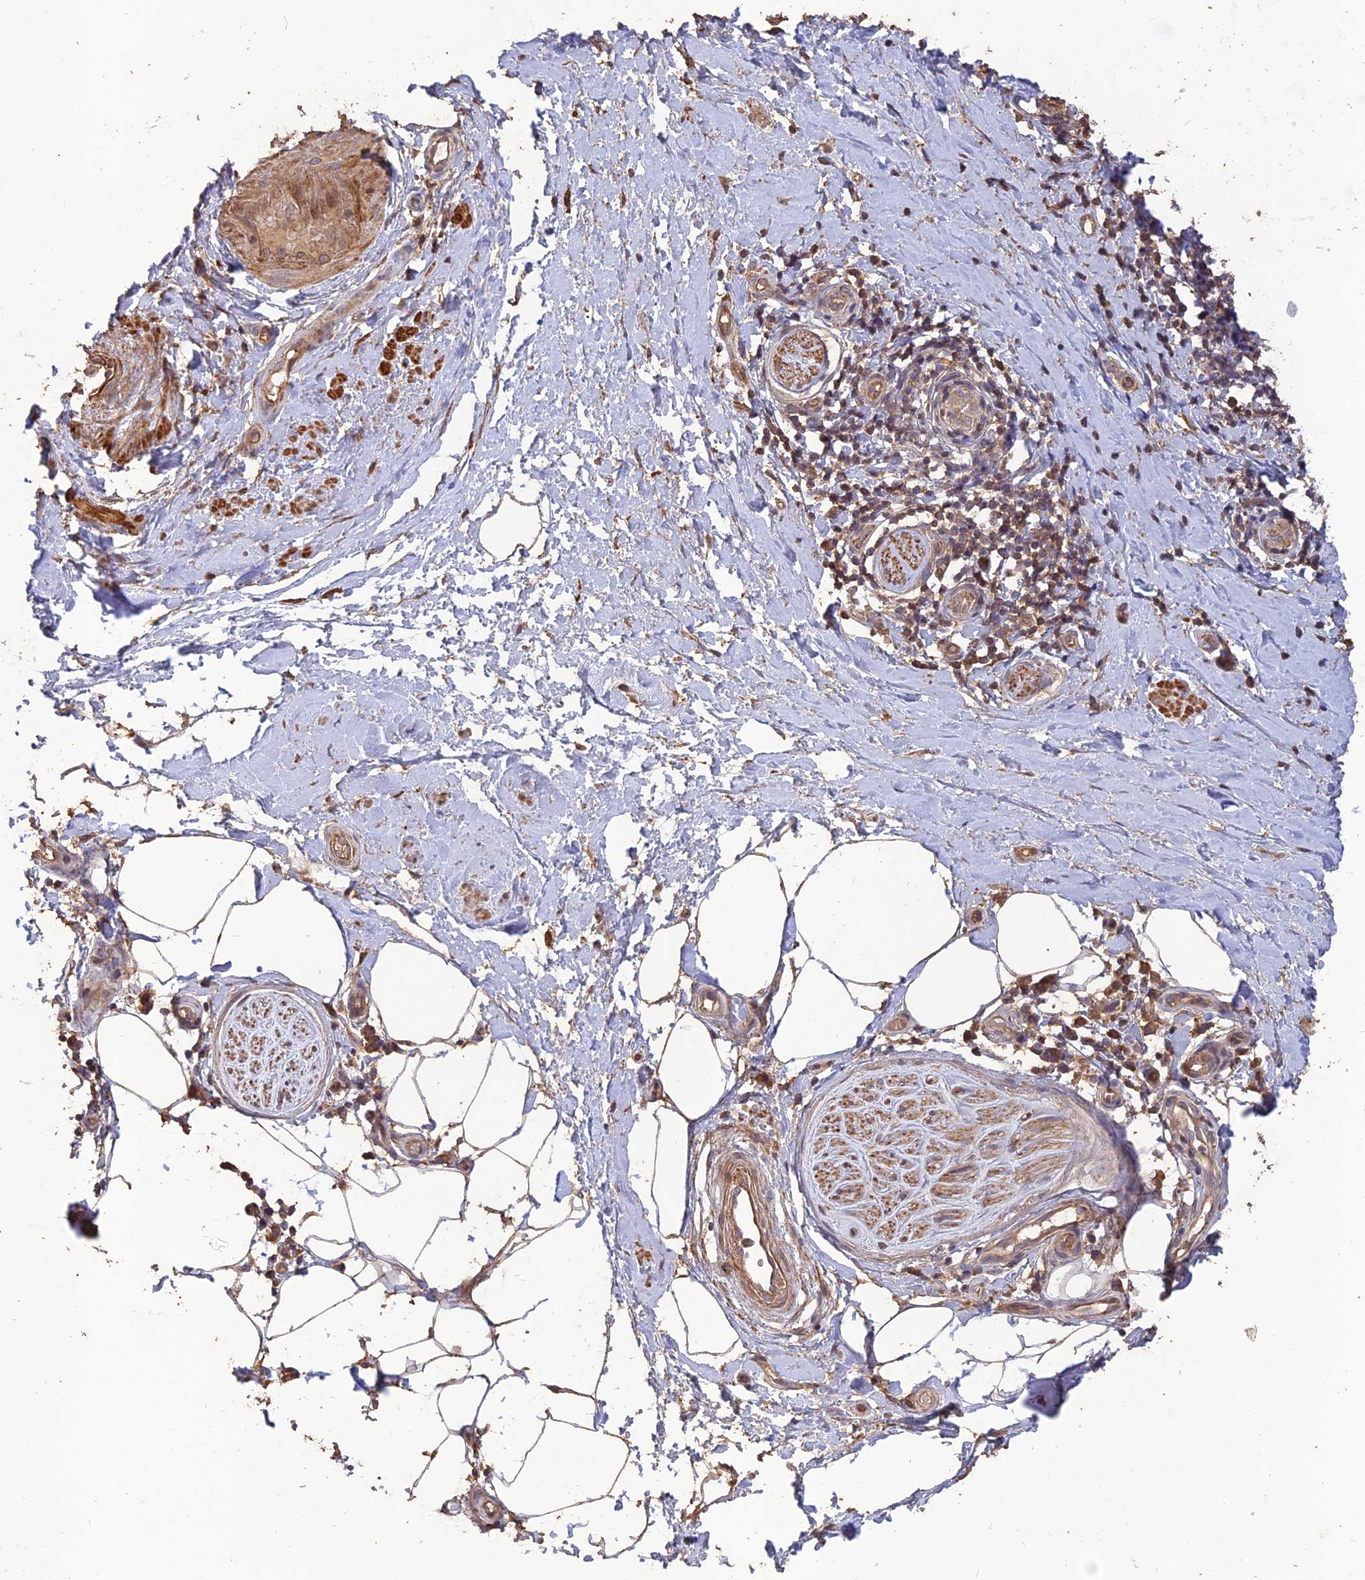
{"staining": {"intensity": "moderate", "quantity": "25%-75%", "location": "cytoplasmic/membranous"}, "tissue": "adipose tissue", "cell_type": "Adipocytes", "image_type": "normal", "snomed": [{"axis": "morphology", "description": "Normal tissue, NOS"}, {"axis": "topography", "description": "Soft tissue"}, {"axis": "topography", "description": "Adipose tissue"}, {"axis": "topography", "description": "Vascular tissue"}, {"axis": "topography", "description": "Peripheral nerve tissue"}], "caption": "Normal adipose tissue demonstrates moderate cytoplasmic/membranous staining in approximately 25%-75% of adipocytes, visualized by immunohistochemistry. (brown staining indicates protein expression, while blue staining denotes nuclei).", "gene": "LAYN", "patient": {"sex": "male", "age": 74}}